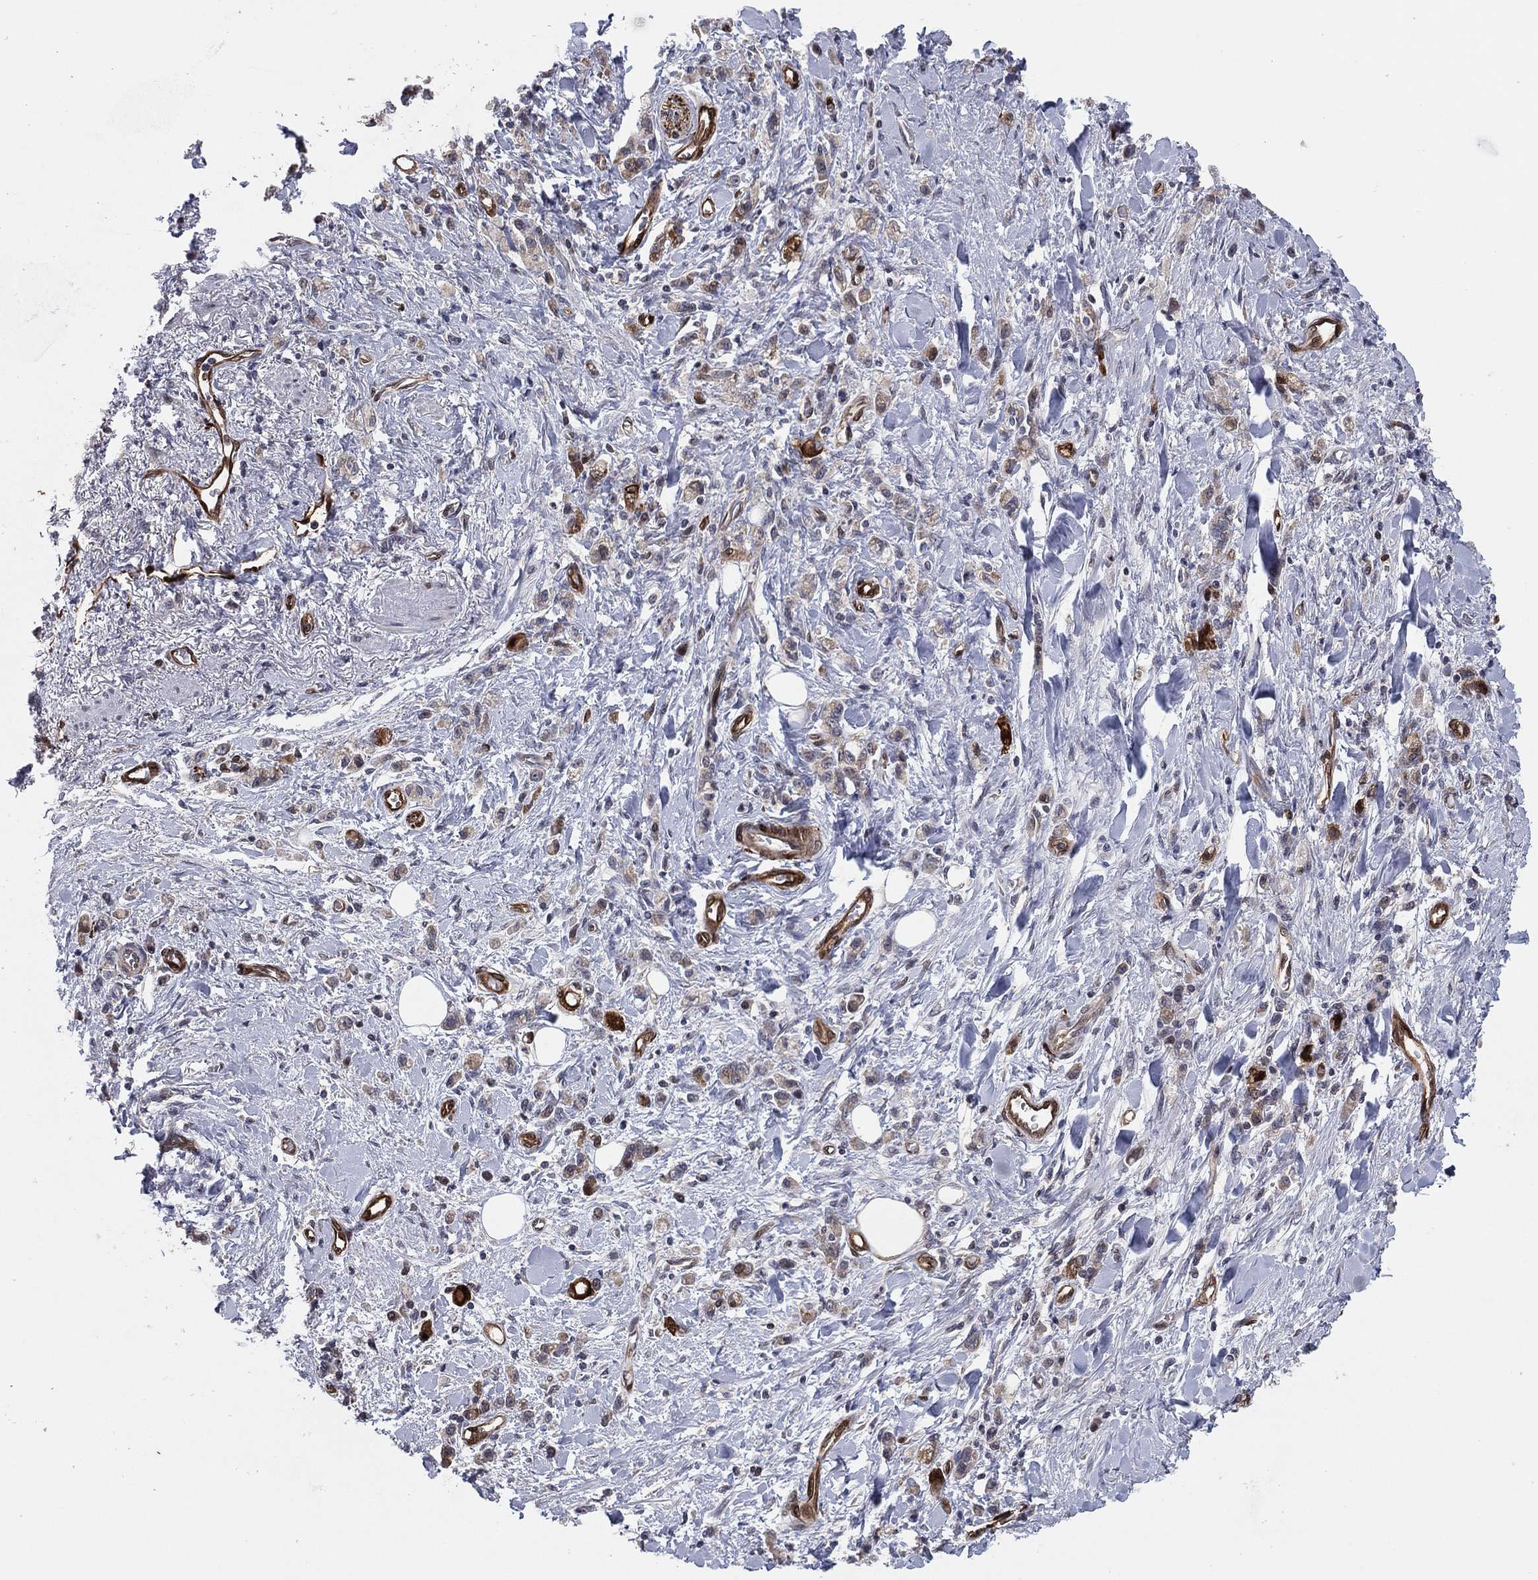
{"staining": {"intensity": "weak", "quantity": "25%-75%", "location": "cytoplasmic/membranous"}, "tissue": "stomach cancer", "cell_type": "Tumor cells", "image_type": "cancer", "snomed": [{"axis": "morphology", "description": "Adenocarcinoma, NOS"}, {"axis": "topography", "description": "Stomach"}], "caption": "Weak cytoplasmic/membranous positivity for a protein is seen in approximately 25%-75% of tumor cells of stomach cancer using immunohistochemistry (IHC).", "gene": "SNCG", "patient": {"sex": "male", "age": 77}}